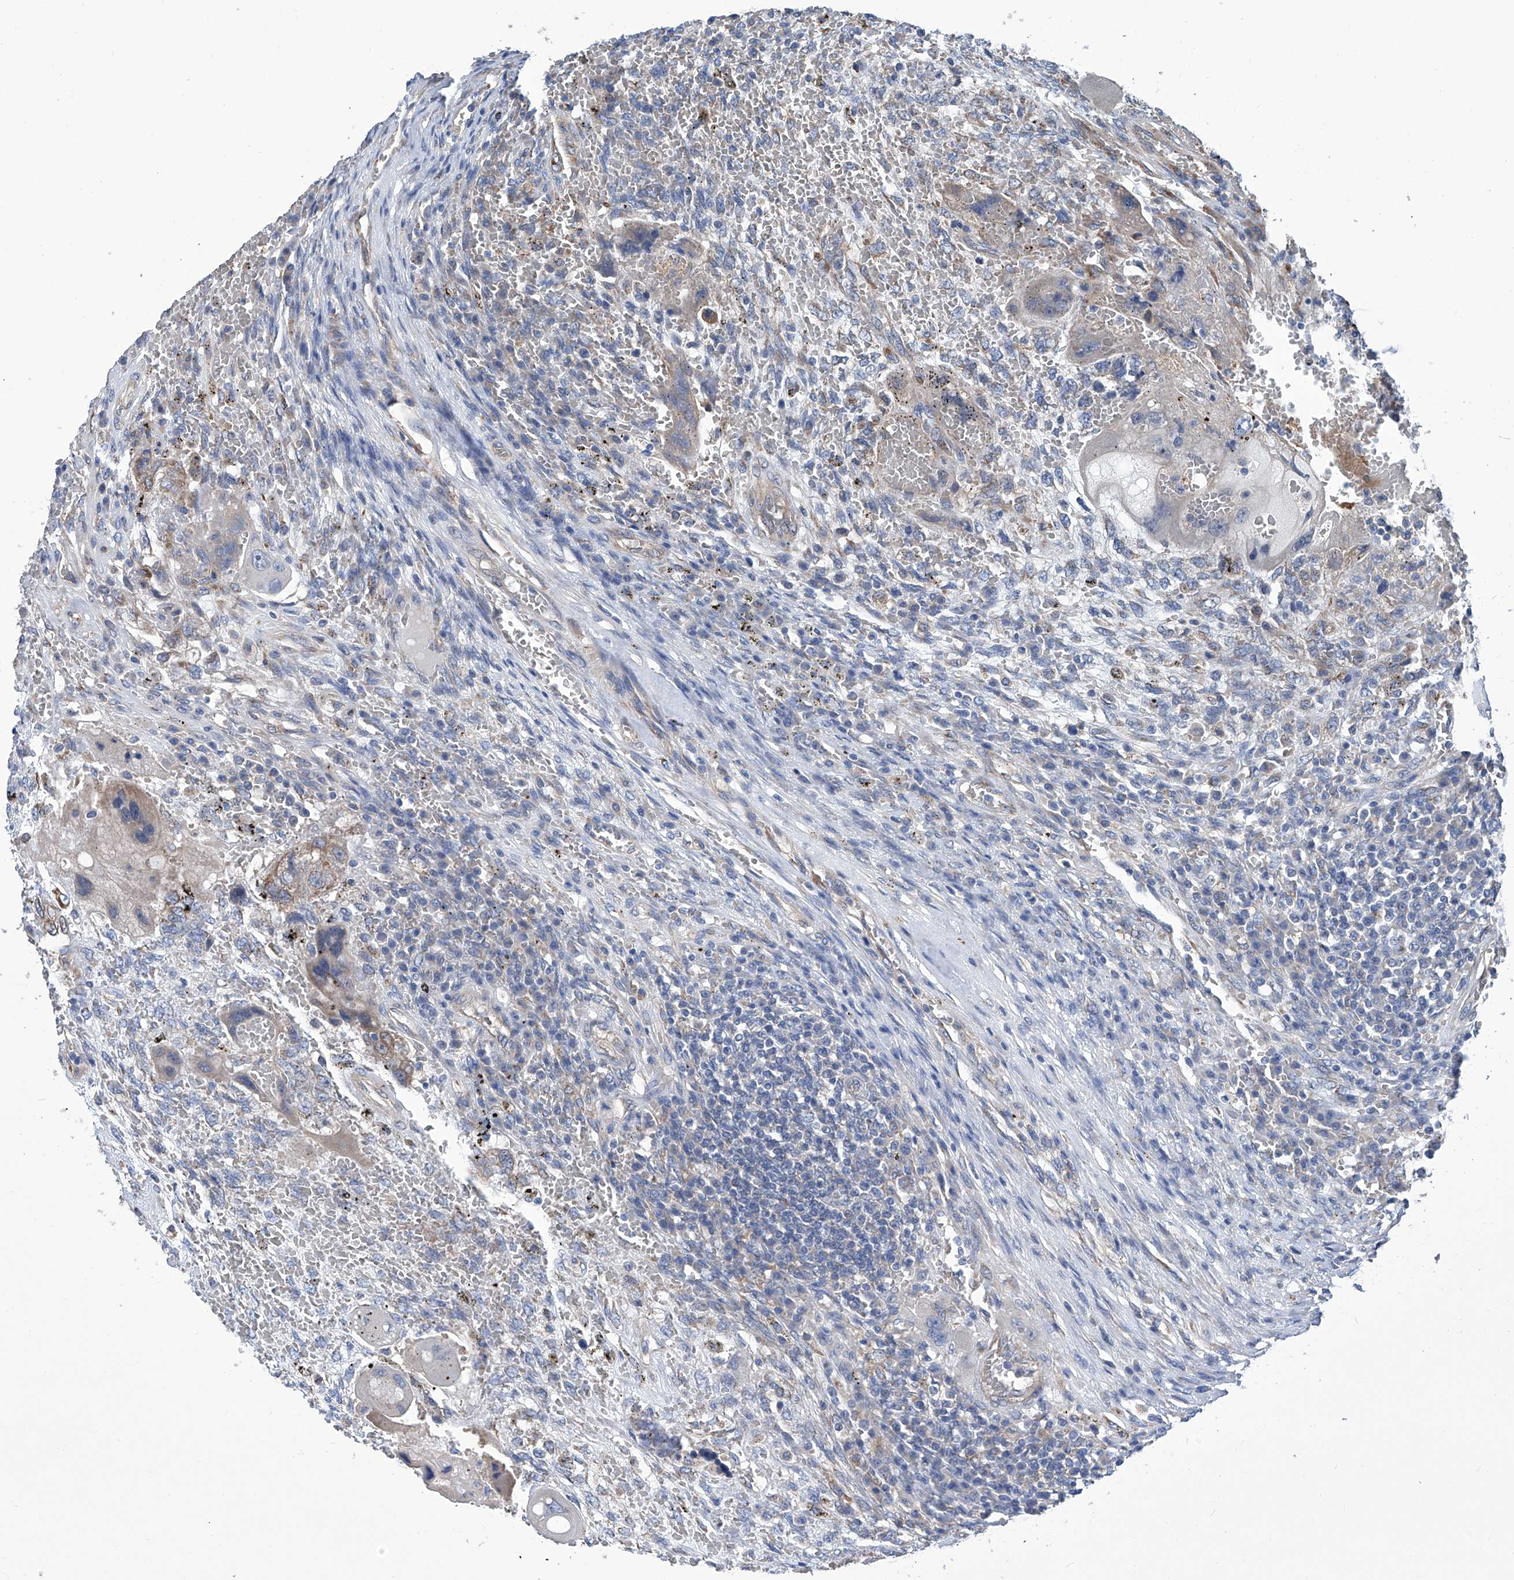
{"staining": {"intensity": "weak", "quantity": "25%-75%", "location": "cytoplasmic/membranous"}, "tissue": "testis cancer", "cell_type": "Tumor cells", "image_type": "cancer", "snomed": [{"axis": "morphology", "description": "Carcinoma, Embryonal, NOS"}, {"axis": "topography", "description": "Testis"}], "caption": "Immunohistochemistry (IHC) (DAB) staining of human embryonal carcinoma (testis) exhibits weak cytoplasmic/membranous protein positivity in about 25%-75% of tumor cells.", "gene": "SMS", "patient": {"sex": "male", "age": 26}}